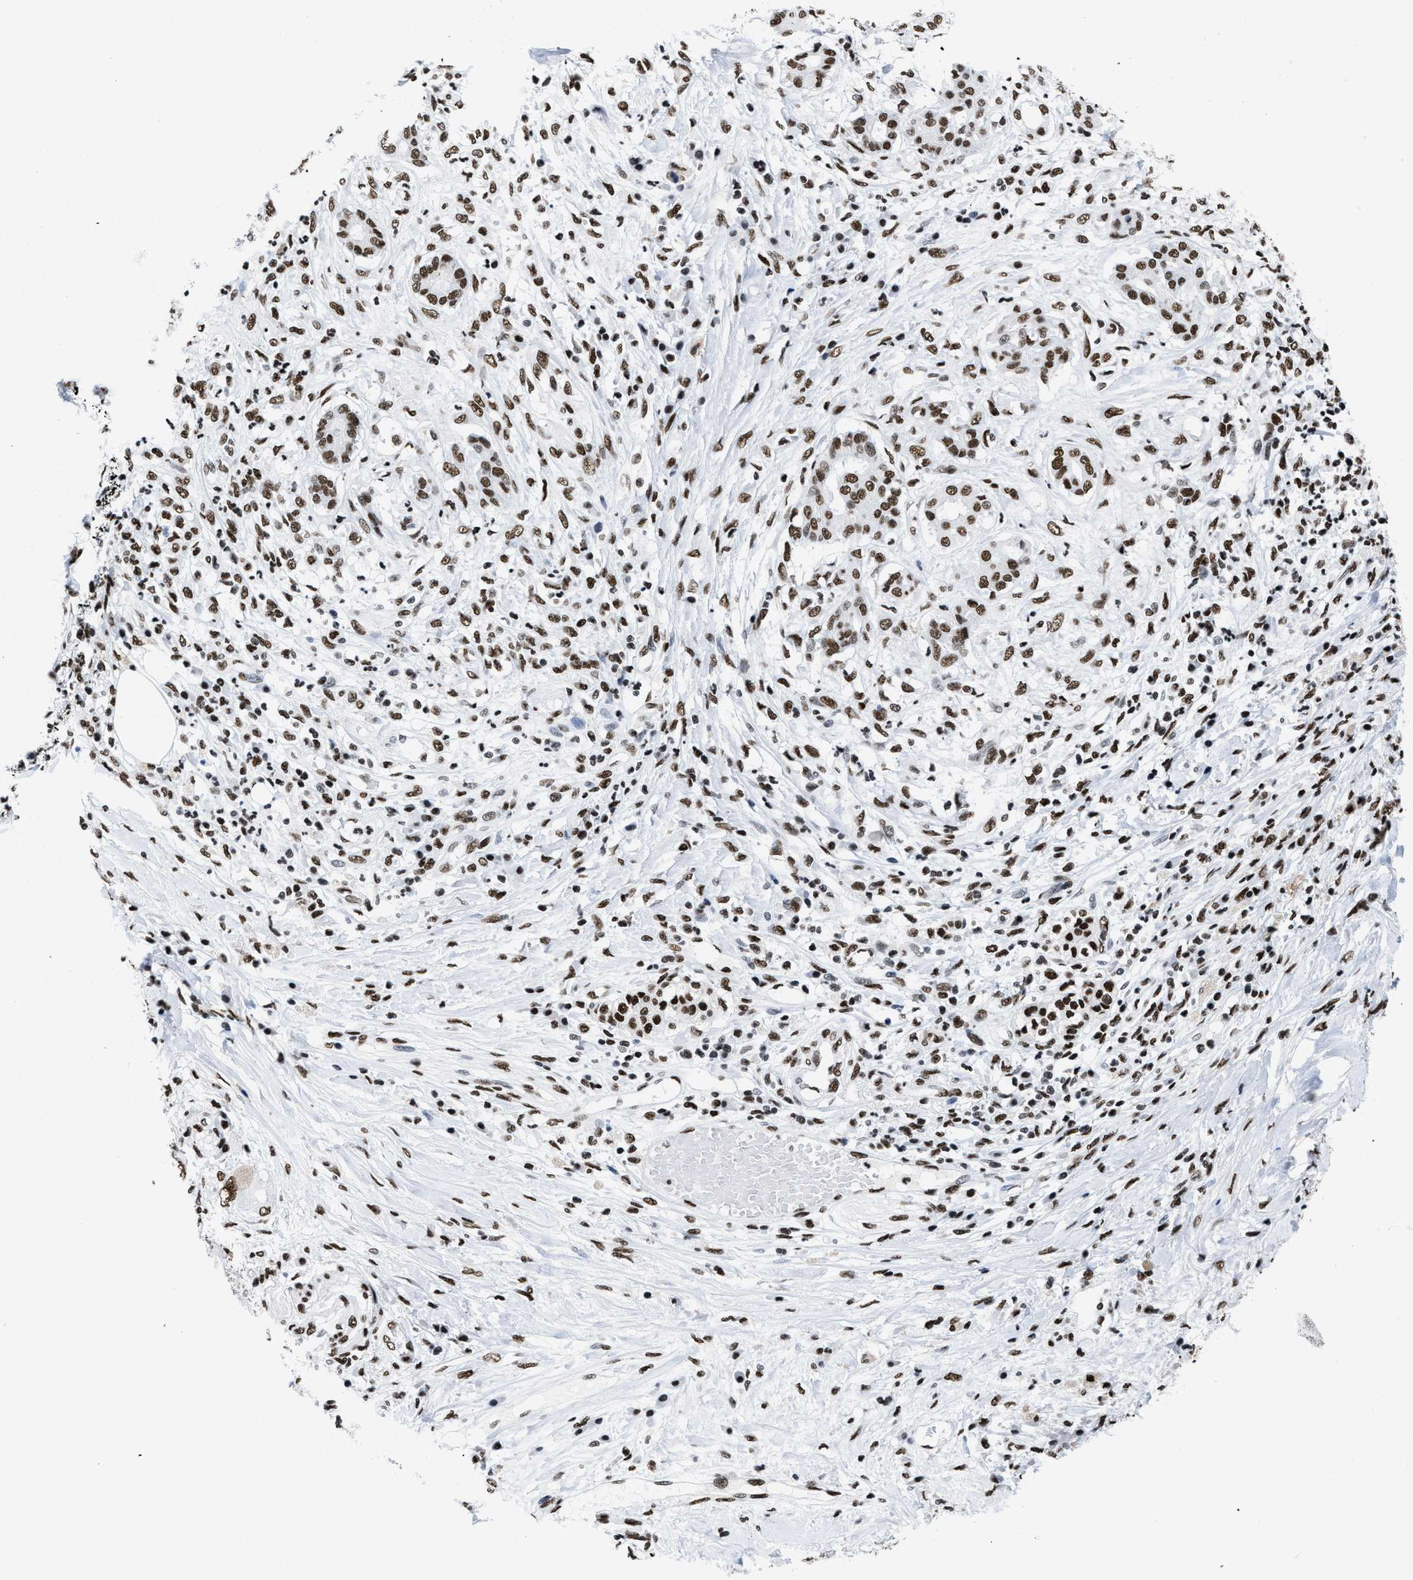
{"staining": {"intensity": "moderate", "quantity": ">75%", "location": "nuclear"}, "tissue": "pancreatic cancer", "cell_type": "Tumor cells", "image_type": "cancer", "snomed": [{"axis": "morphology", "description": "Adenocarcinoma, NOS"}, {"axis": "topography", "description": "Pancreas"}], "caption": "Pancreatic cancer (adenocarcinoma) stained for a protein reveals moderate nuclear positivity in tumor cells.", "gene": "SMARCC2", "patient": {"sex": "female", "age": 56}}